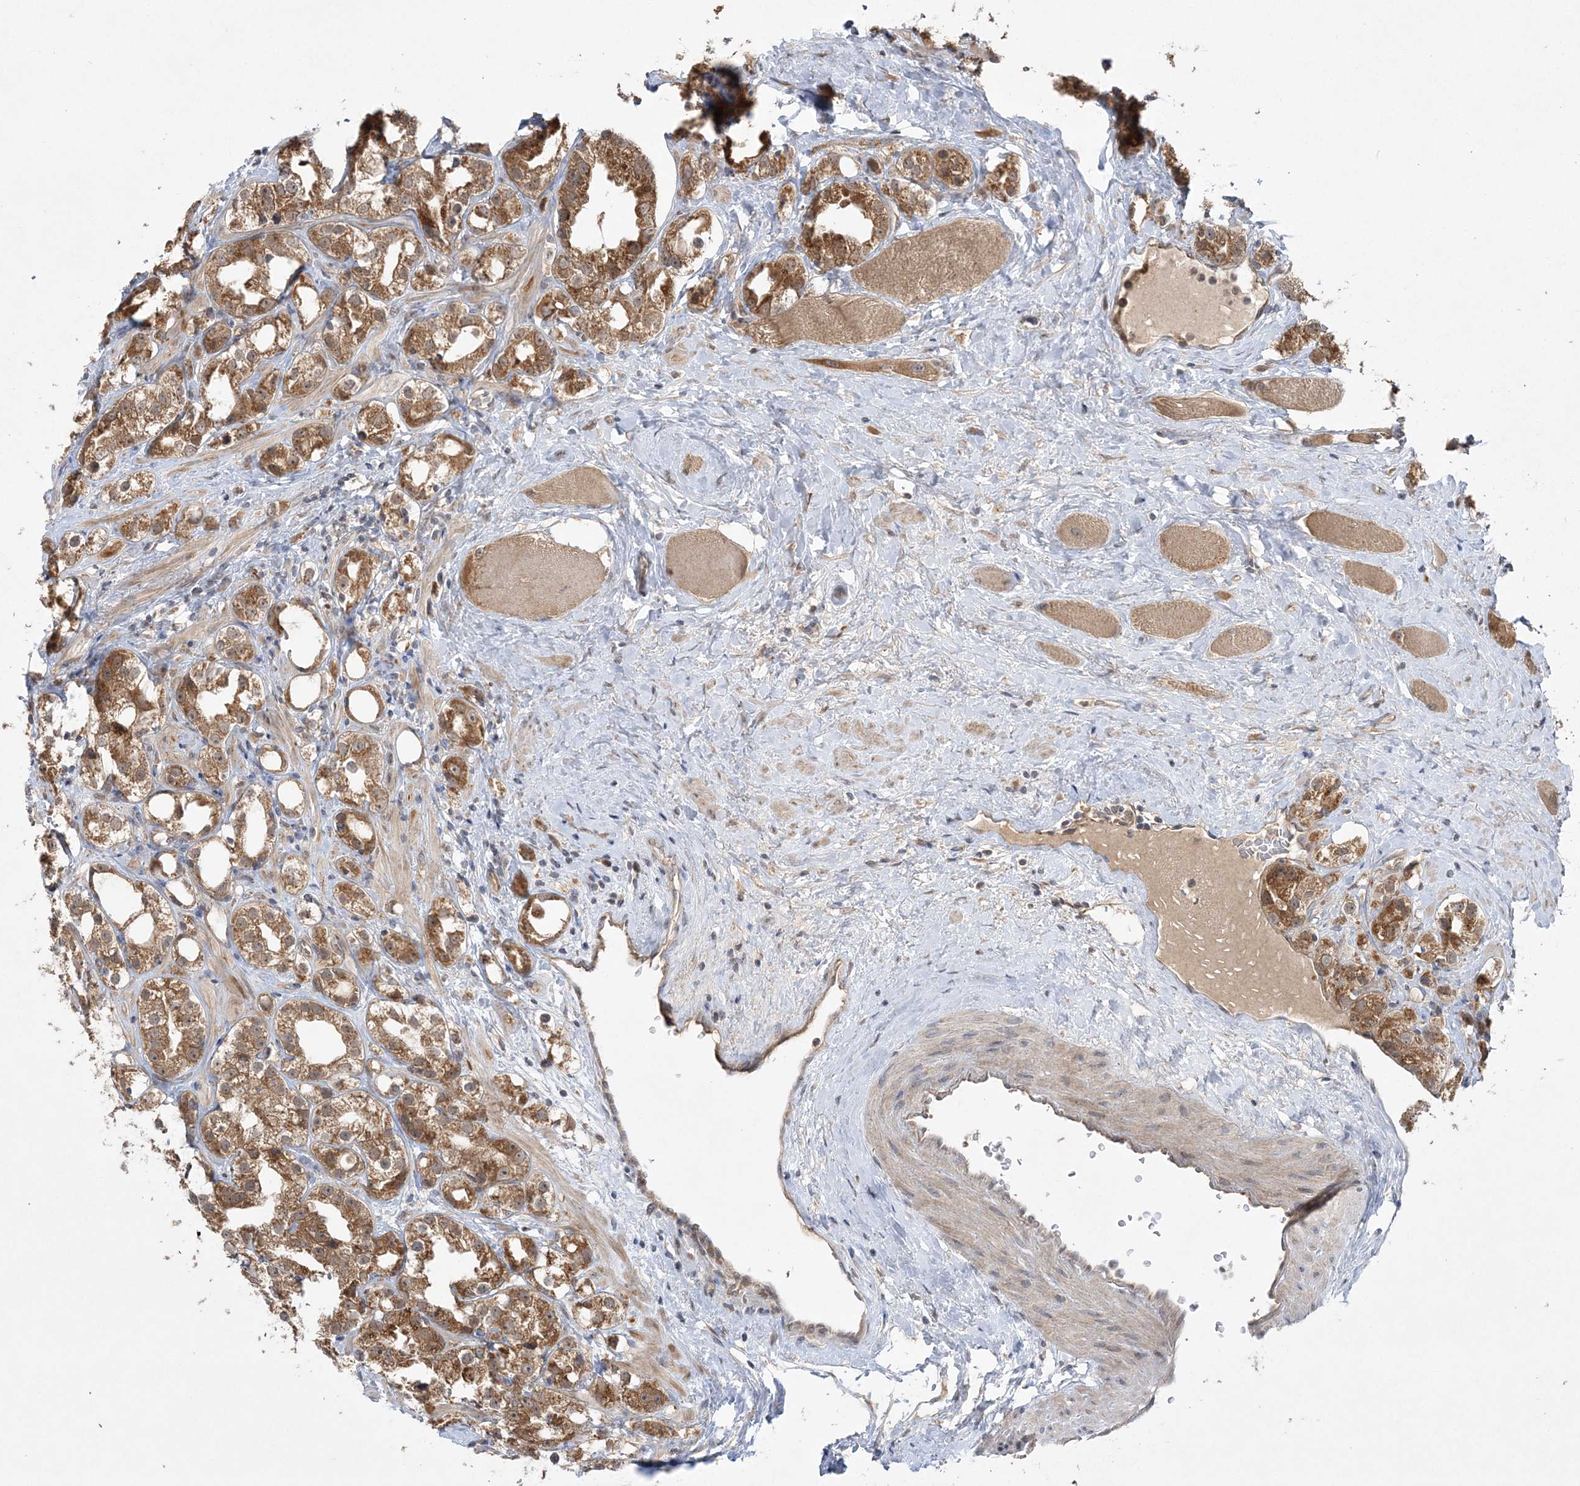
{"staining": {"intensity": "moderate", "quantity": ">75%", "location": "cytoplasmic/membranous"}, "tissue": "prostate cancer", "cell_type": "Tumor cells", "image_type": "cancer", "snomed": [{"axis": "morphology", "description": "Adenocarcinoma, NOS"}, {"axis": "topography", "description": "Prostate"}], "caption": "The photomicrograph displays staining of prostate cancer (adenocarcinoma), revealing moderate cytoplasmic/membranous protein expression (brown color) within tumor cells.", "gene": "MMADHC", "patient": {"sex": "male", "age": 79}}